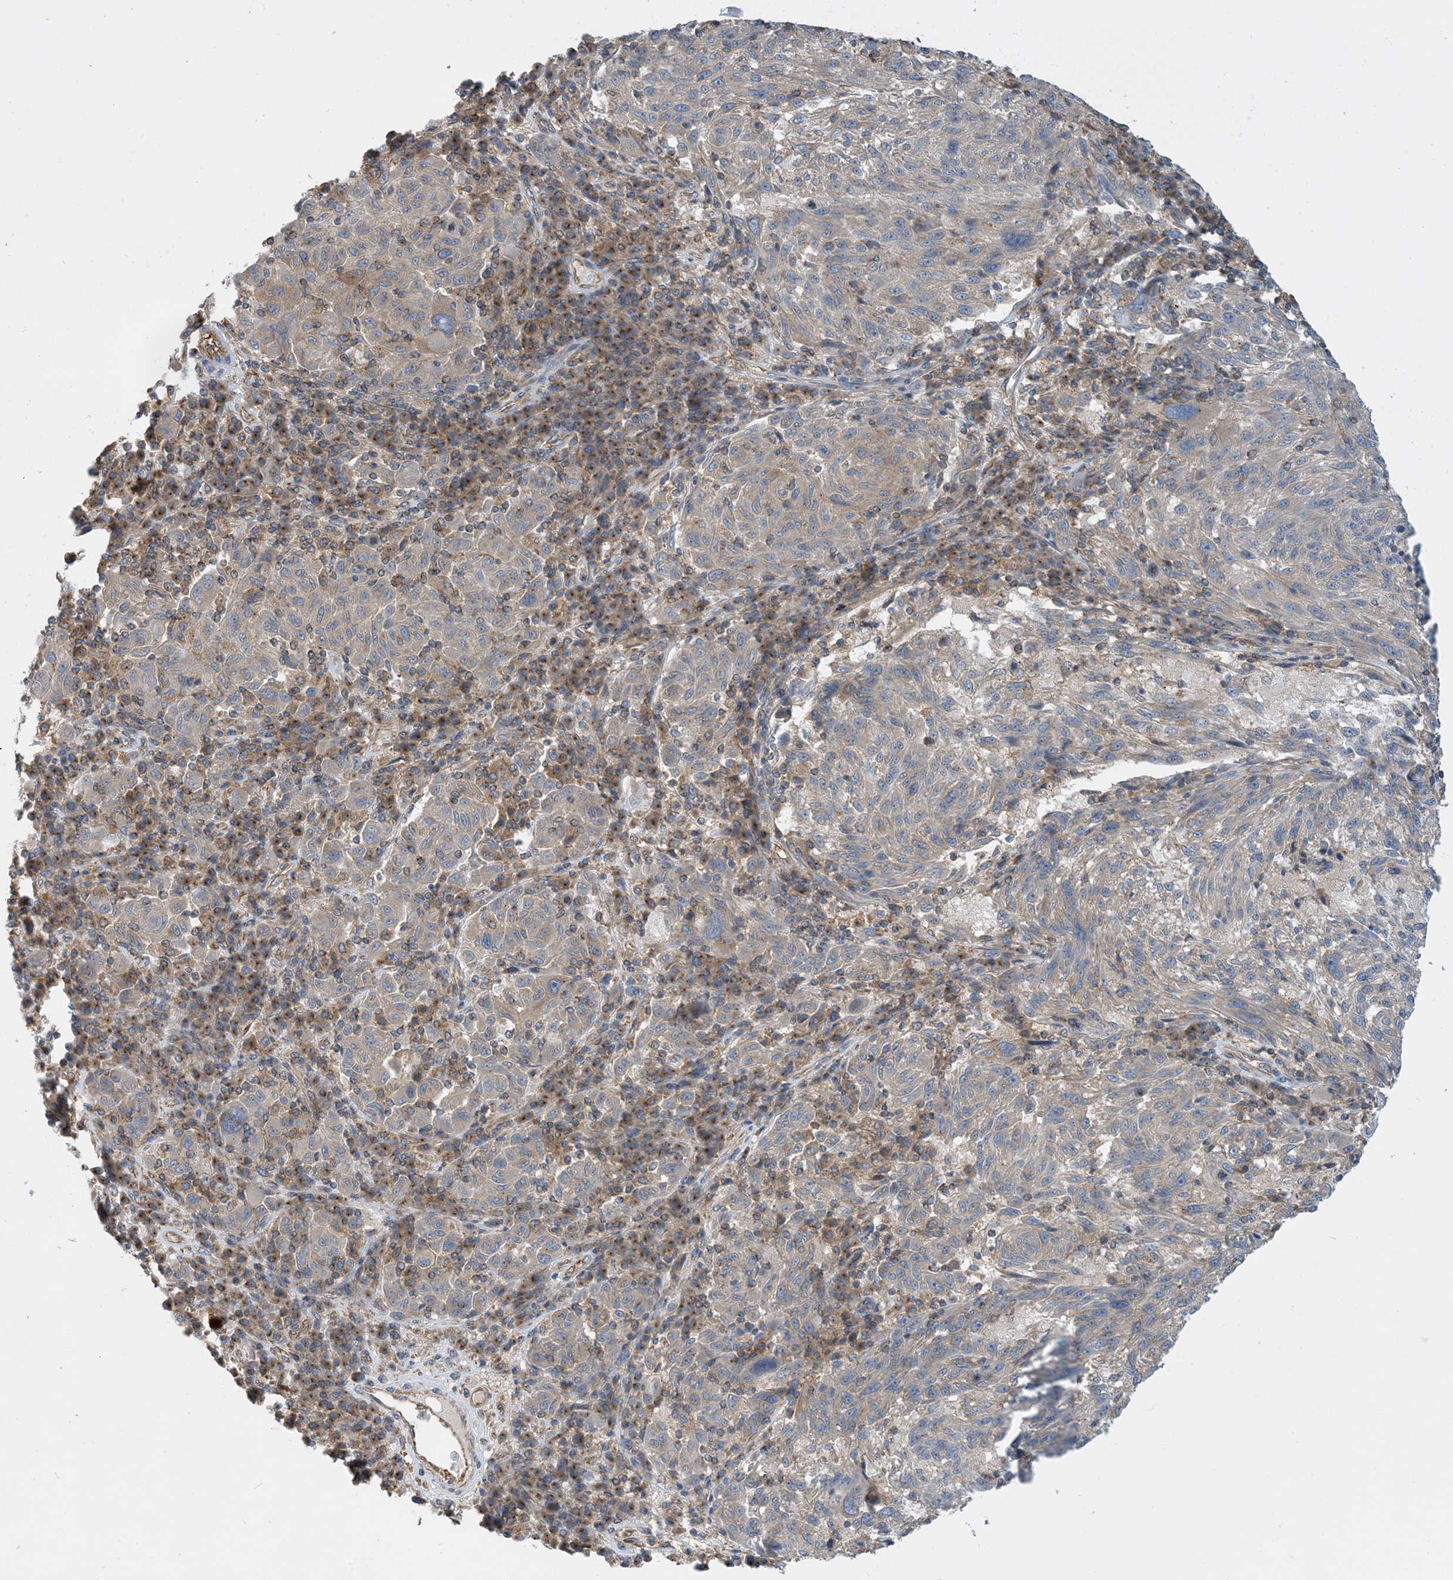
{"staining": {"intensity": "weak", "quantity": "<25%", "location": "cytoplasmic/membranous"}, "tissue": "melanoma", "cell_type": "Tumor cells", "image_type": "cancer", "snomed": [{"axis": "morphology", "description": "Malignant melanoma, NOS"}, {"axis": "topography", "description": "Skin"}], "caption": "Tumor cells are negative for protein expression in human melanoma.", "gene": "SIDT1", "patient": {"sex": "male", "age": 53}}